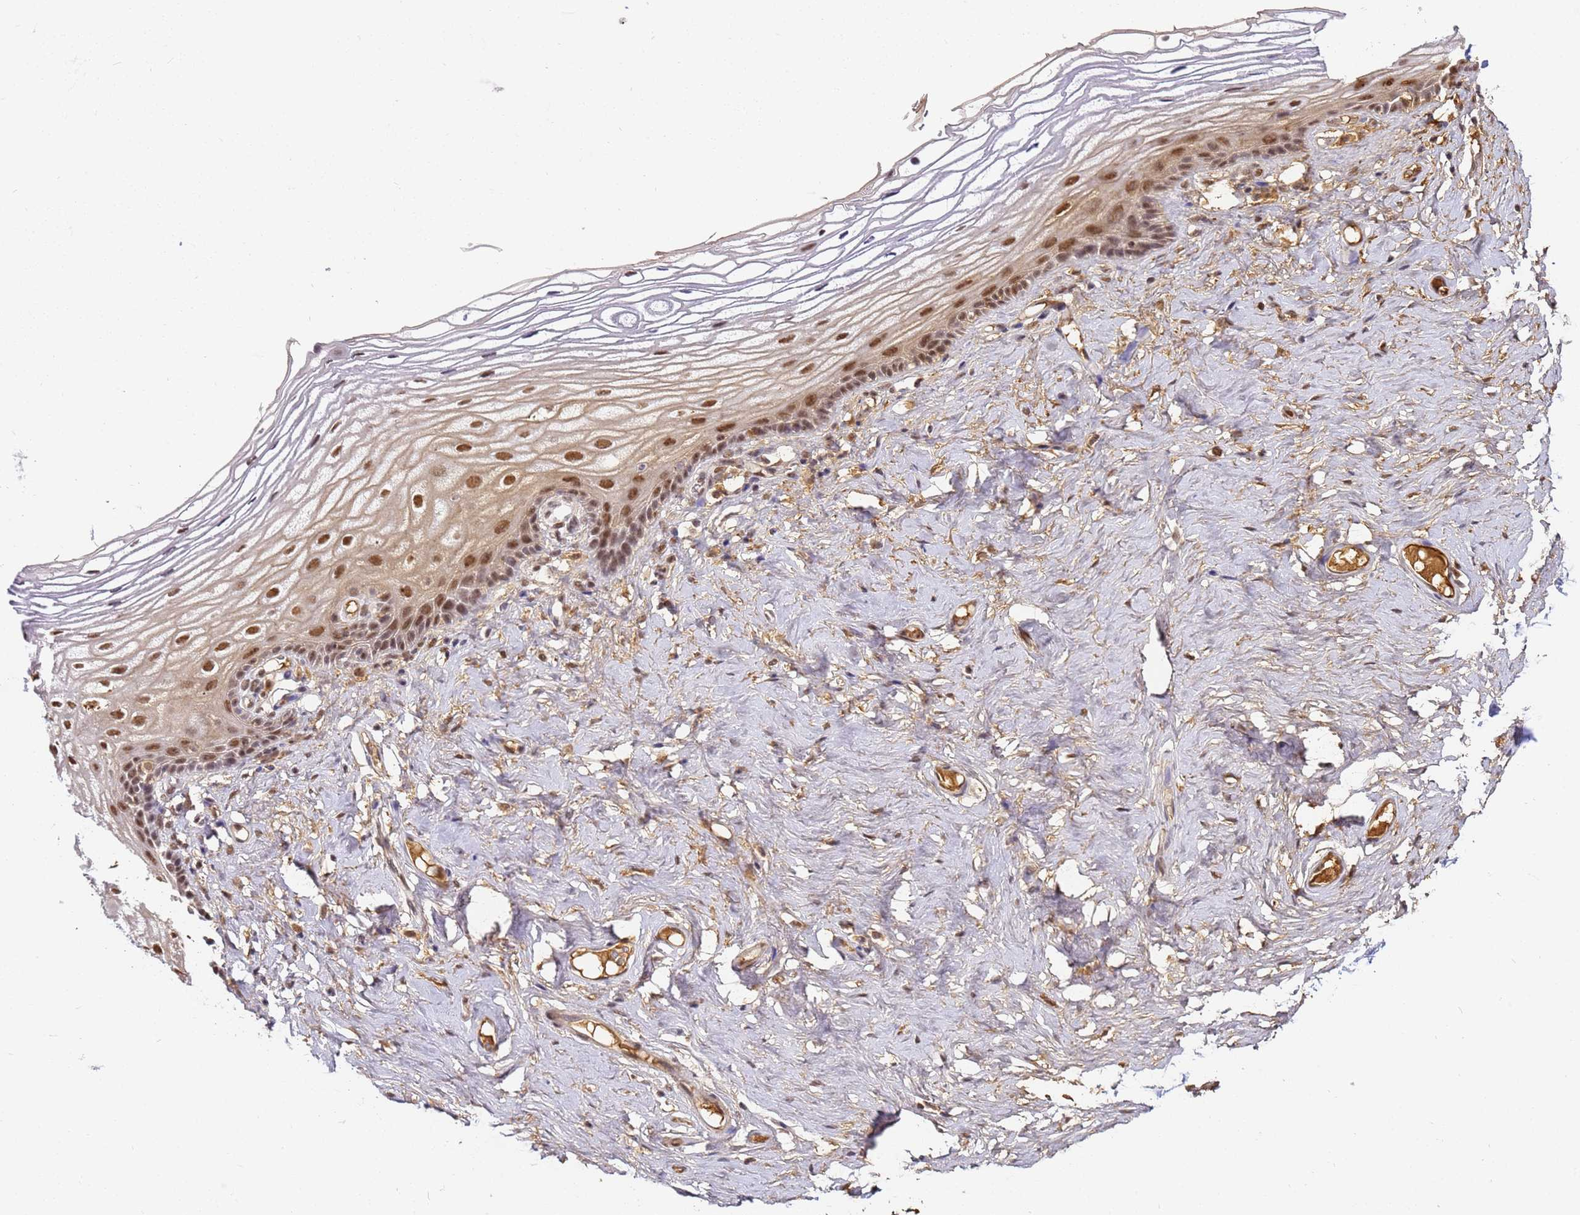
{"staining": {"intensity": "moderate", "quantity": "25%-75%", "location": "nuclear"}, "tissue": "vagina", "cell_type": "Squamous epithelial cells", "image_type": "normal", "snomed": [{"axis": "morphology", "description": "Normal tissue, NOS"}, {"axis": "morphology", "description": "Adenocarcinoma, NOS"}, {"axis": "topography", "description": "Rectum"}, {"axis": "topography", "description": "Vagina"}], "caption": "Immunohistochemical staining of normal human vagina shows medium levels of moderate nuclear positivity in approximately 25%-75% of squamous epithelial cells.", "gene": "RBM12", "patient": {"sex": "female", "age": 71}}